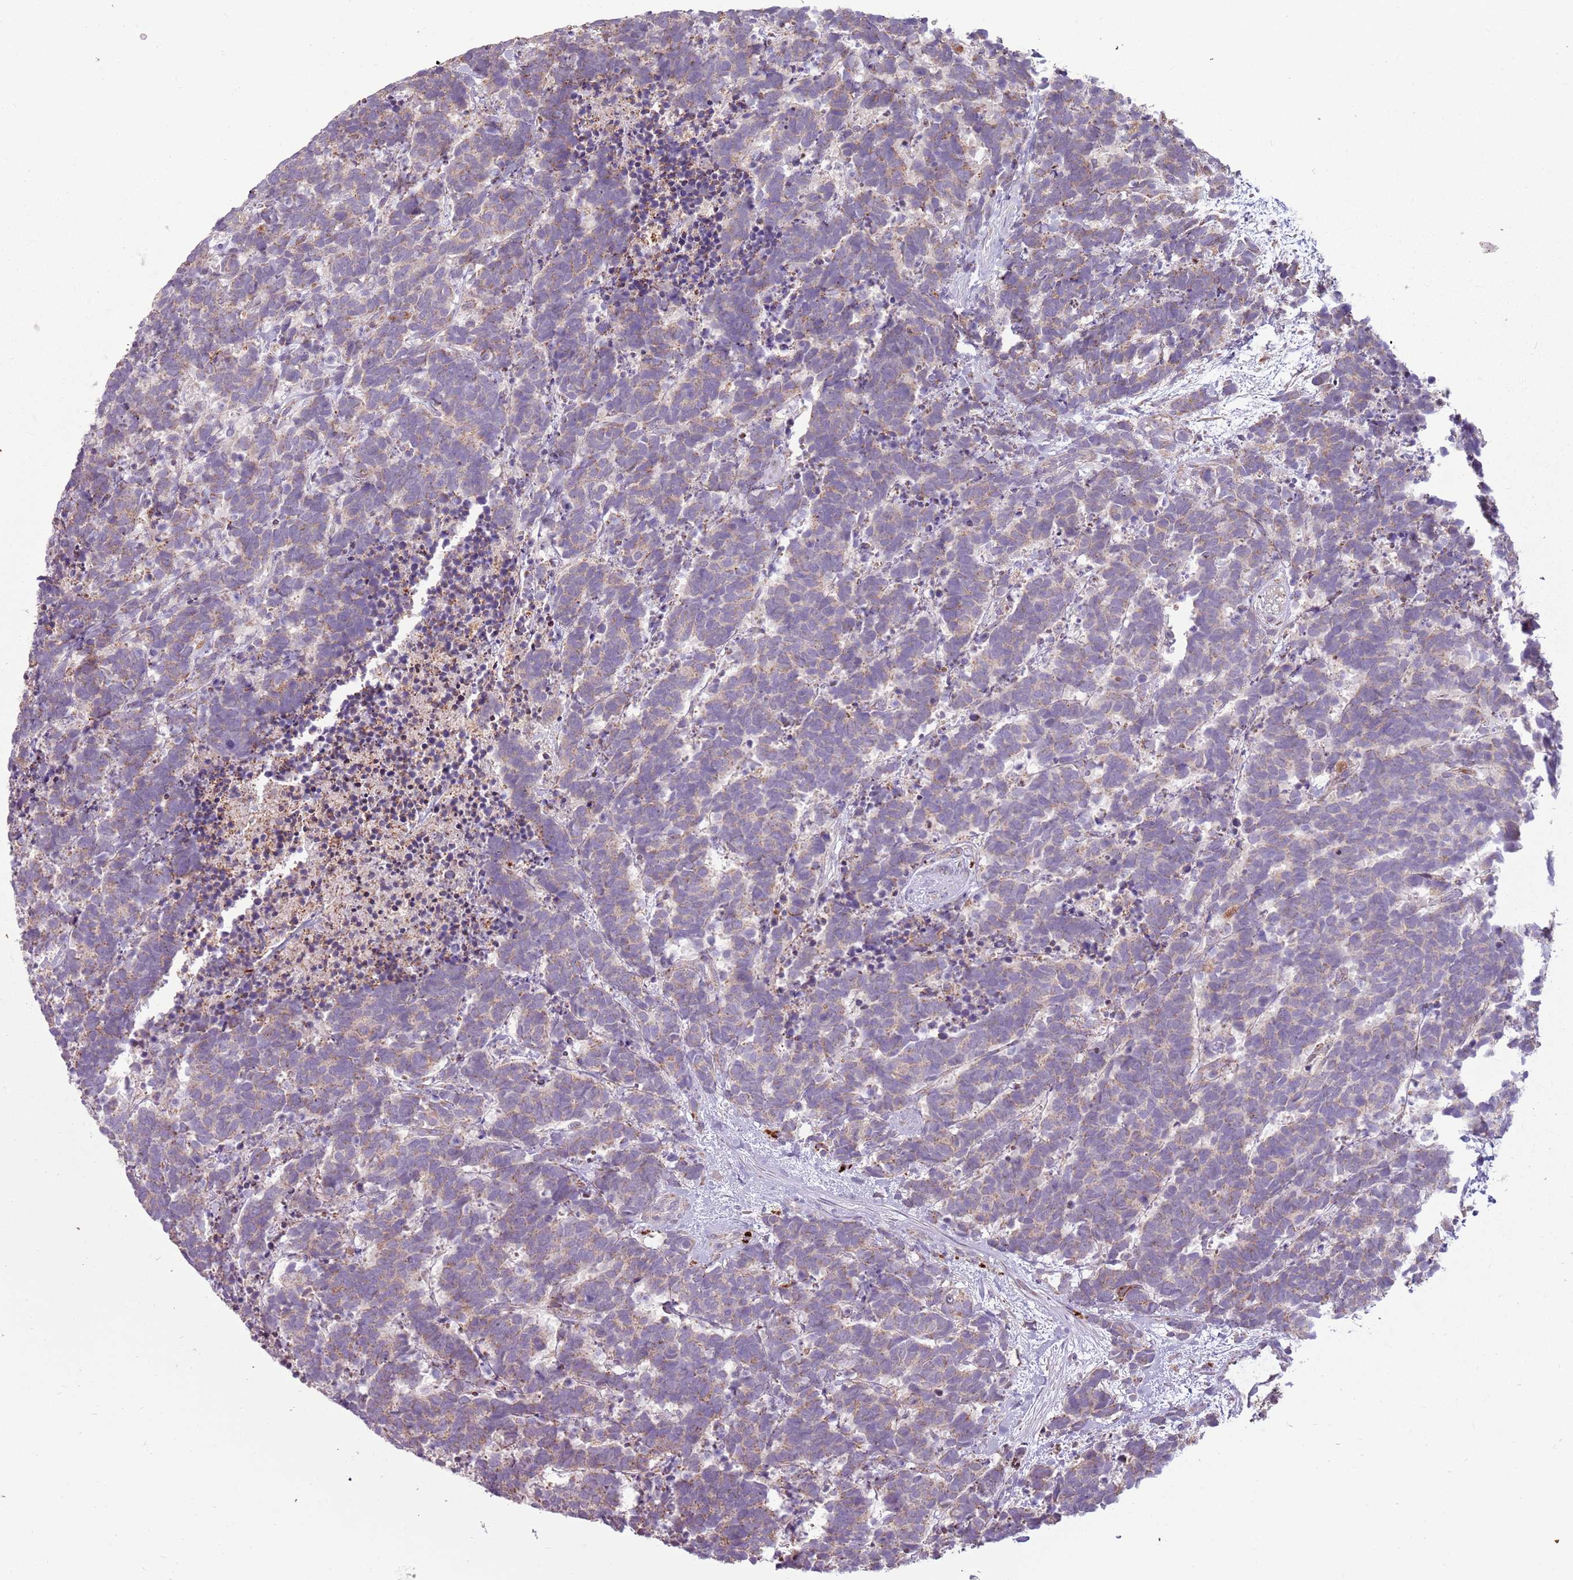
{"staining": {"intensity": "weak", "quantity": ">75%", "location": "cytoplasmic/membranous"}, "tissue": "carcinoid", "cell_type": "Tumor cells", "image_type": "cancer", "snomed": [{"axis": "morphology", "description": "Carcinoma, NOS"}, {"axis": "morphology", "description": "Carcinoid, malignant, NOS"}, {"axis": "topography", "description": "Prostate"}], "caption": "DAB immunohistochemical staining of human carcinoid shows weak cytoplasmic/membranous protein positivity in about >75% of tumor cells.", "gene": "ZNF530", "patient": {"sex": "male", "age": 57}}